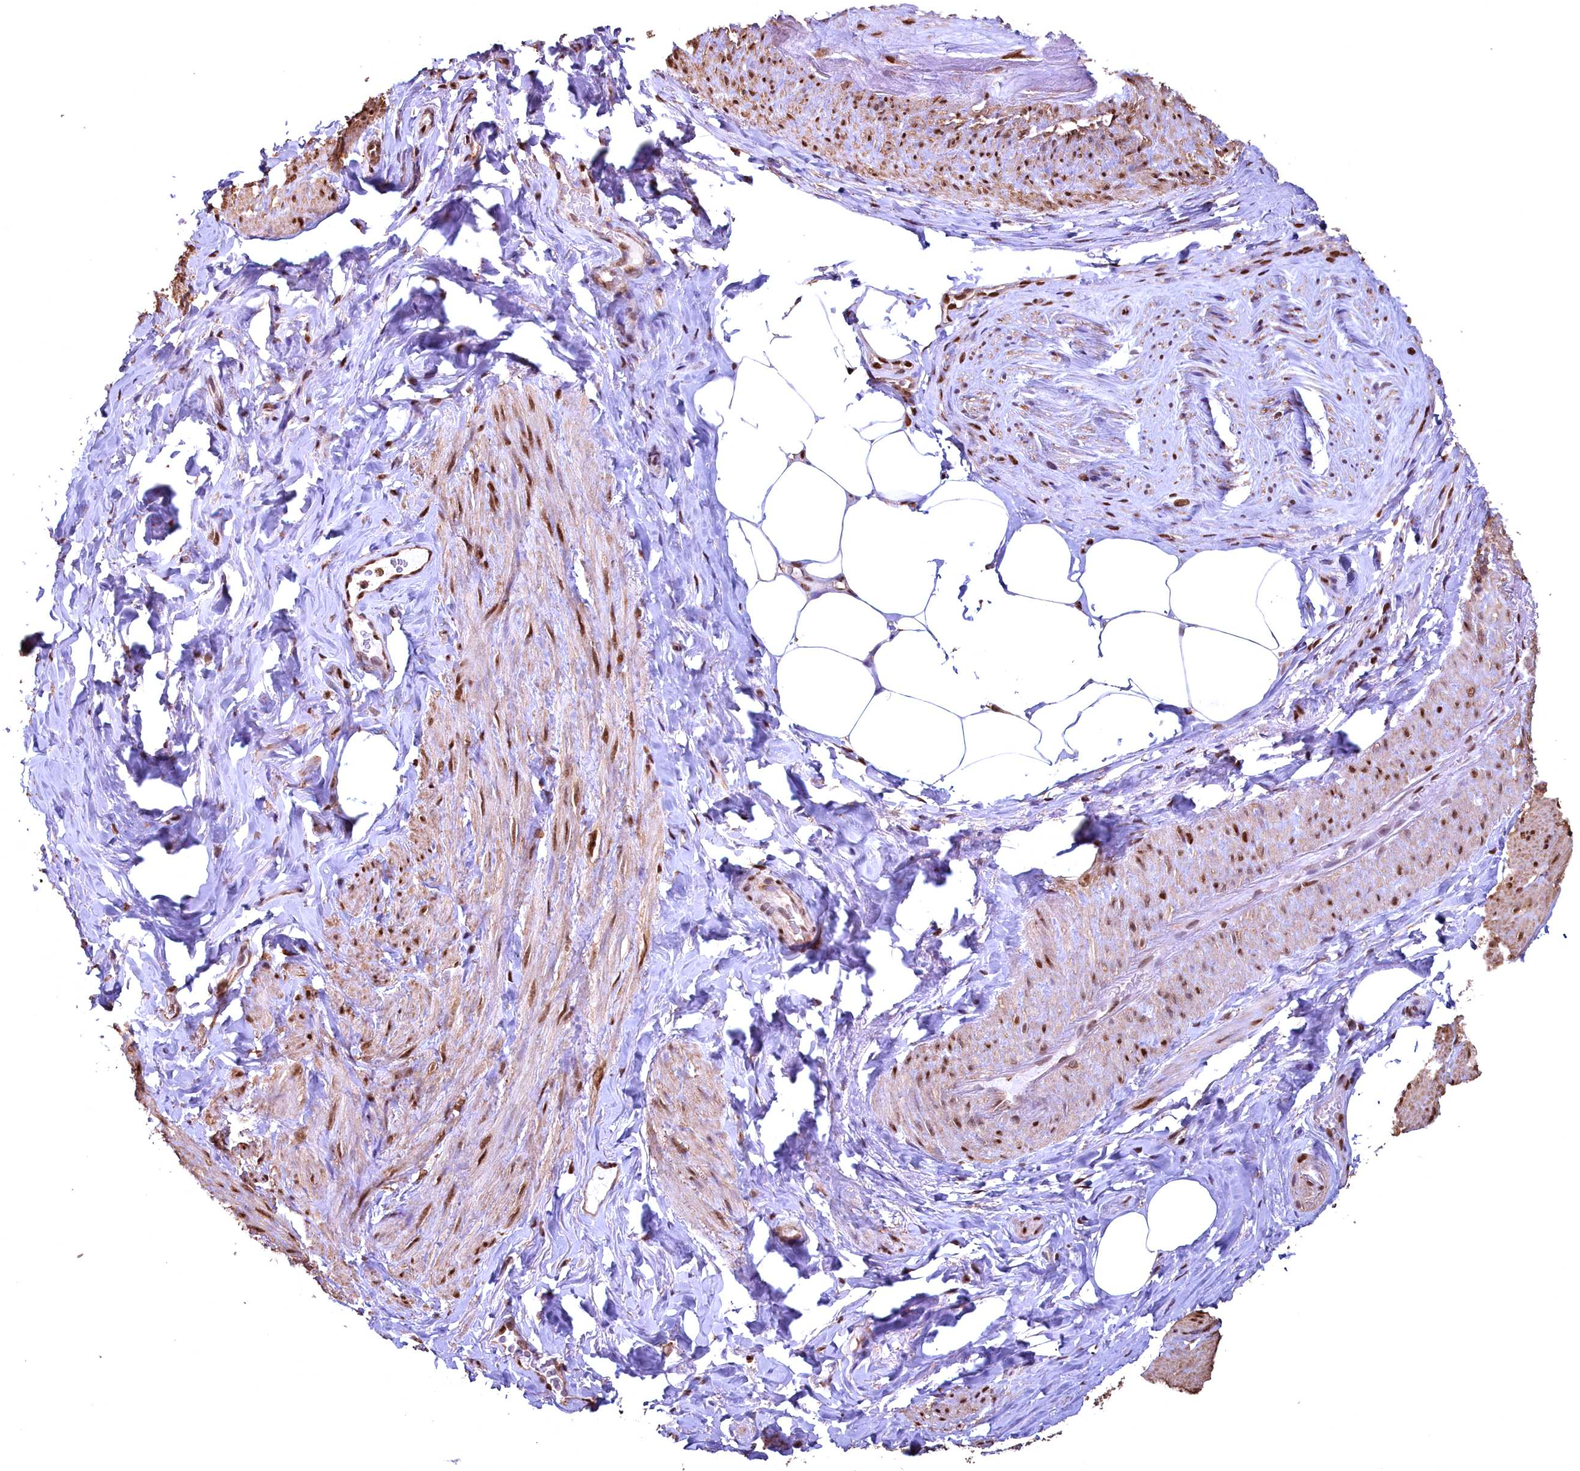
{"staining": {"intensity": "moderate", "quantity": ">75%", "location": "nuclear"}, "tissue": "smooth muscle", "cell_type": "Smooth muscle cells", "image_type": "normal", "snomed": [{"axis": "morphology", "description": "Normal tissue, NOS"}, {"axis": "topography", "description": "Smooth muscle"}, {"axis": "topography", "description": "Peripheral nerve tissue"}], "caption": "Smooth muscle stained with IHC reveals moderate nuclear staining in approximately >75% of smooth muscle cells.", "gene": "GAPDH", "patient": {"sex": "male", "age": 69}}